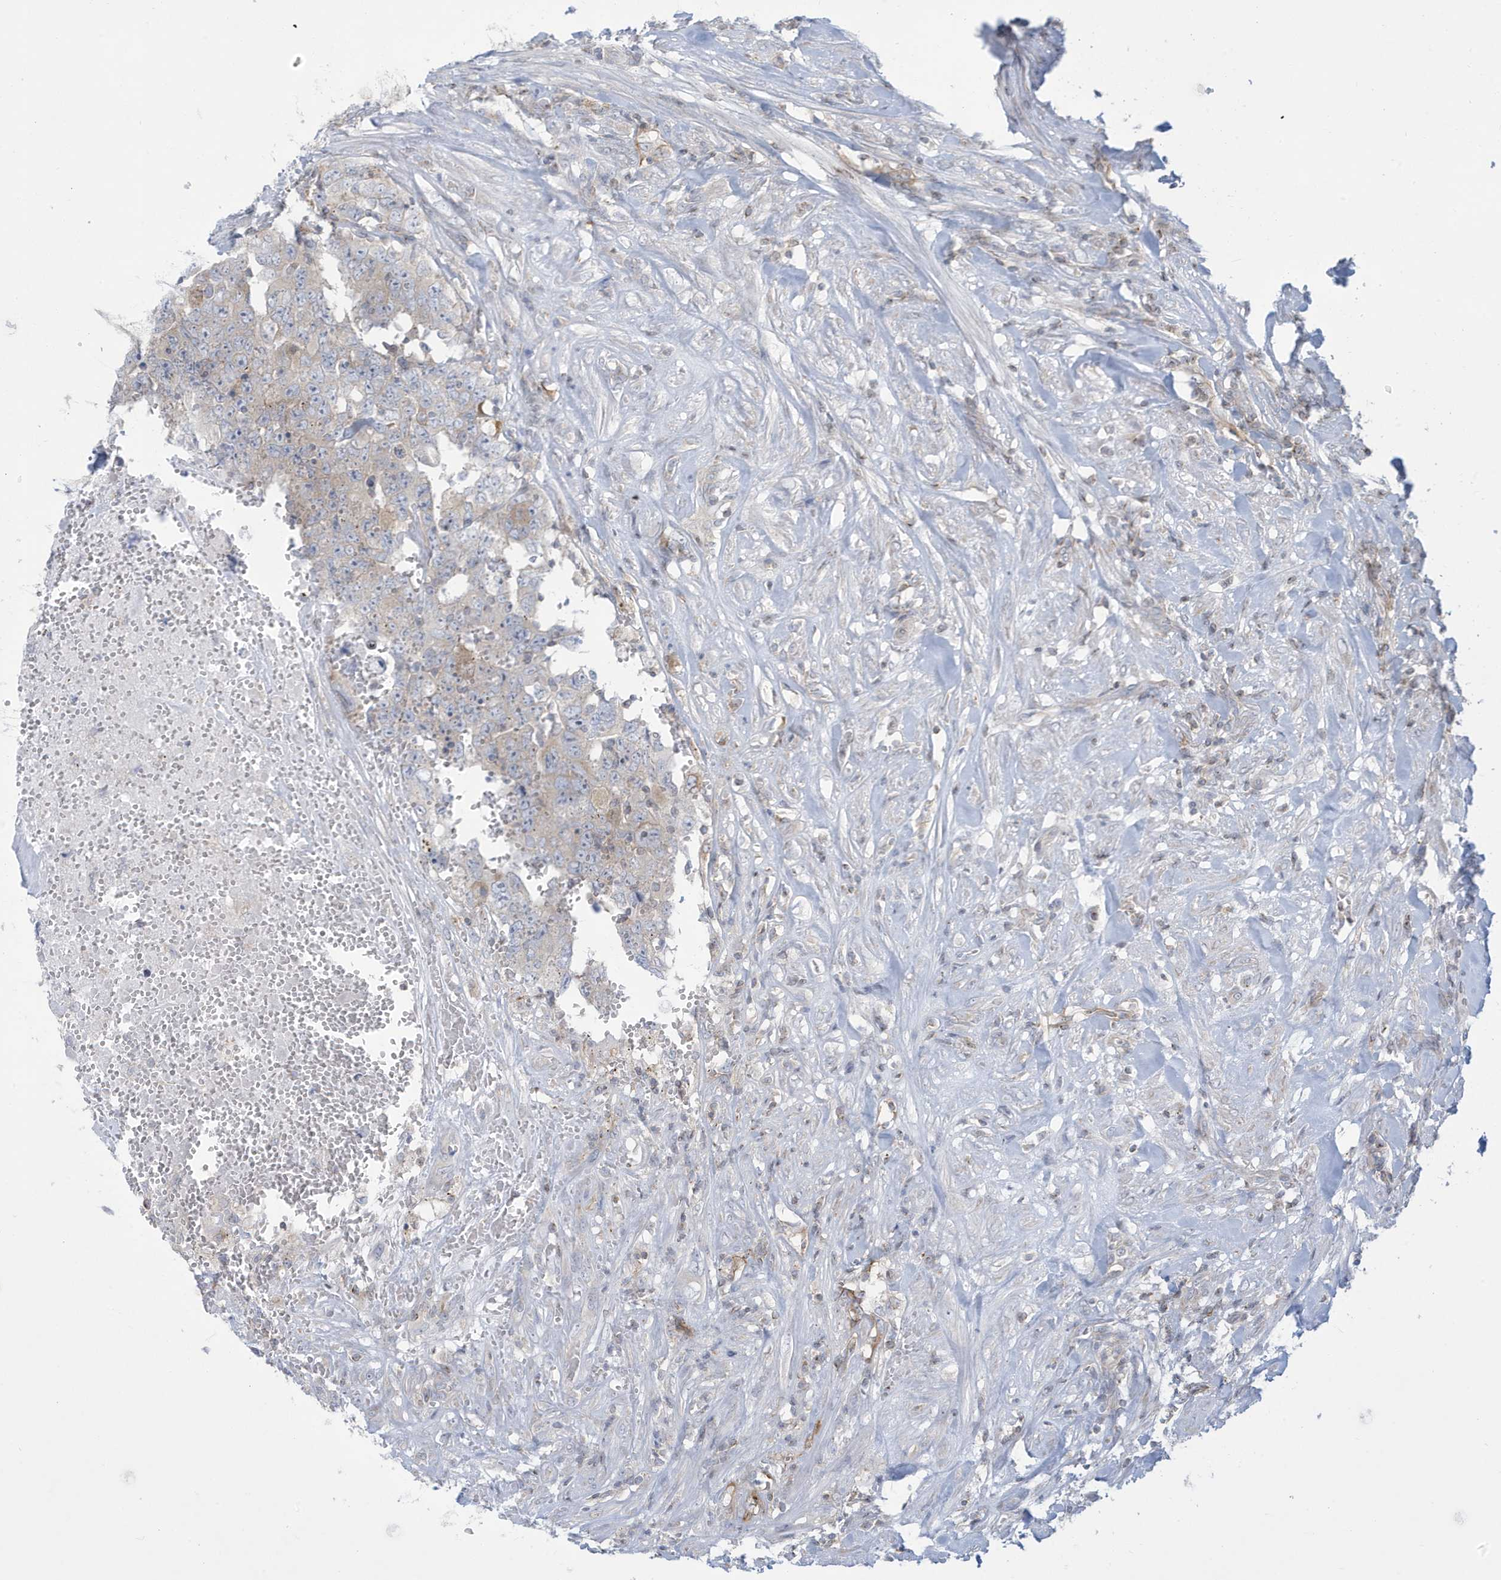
{"staining": {"intensity": "negative", "quantity": "none", "location": "none"}, "tissue": "testis cancer", "cell_type": "Tumor cells", "image_type": "cancer", "snomed": [{"axis": "morphology", "description": "Carcinoma, Embryonal, NOS"}, {"axis": "topography", "description": "Testis"}], "caption": "Tumor cells show no significant protein positivity in testis cancer.", "gene": "SLAMF9", "patient": {"sex": "male", "age": 26}}